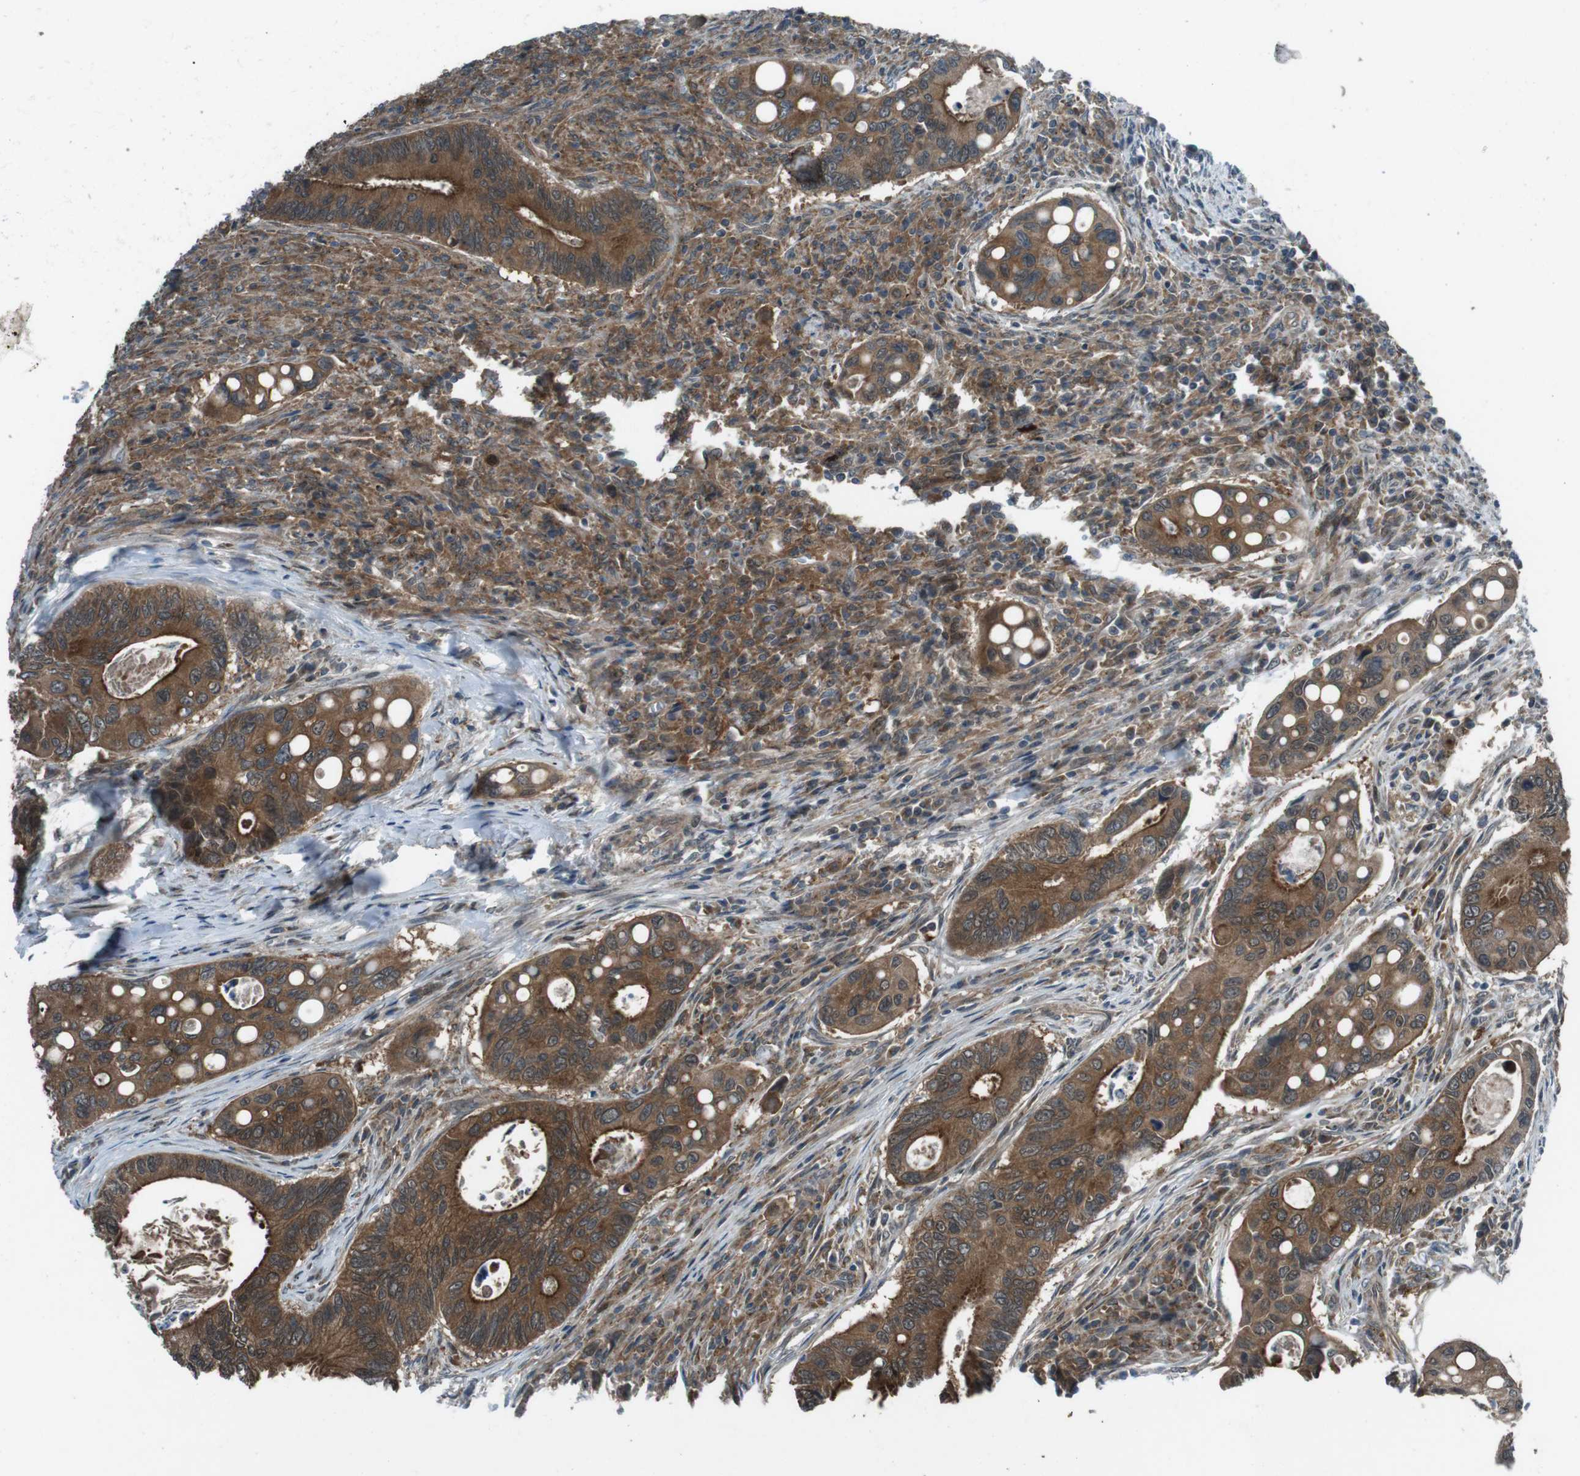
{"staining": {"intensity": "strong", "quantity": ">75%", "location": "cytoplasmic/membranous"}, "tissue": "colorectal cancer", "cell_type": "Tumor cells", "image_type": "cancer", "snomed": [{"axis": "morphology", "description": "Inflammation, NOS"}, {"axis": "morphology", "description": "Adenocarcinoma, NOS"}, {"axis": "topography", "description": "Colon"}], "caption": "Immunohistochemistry histopathology image of neoplastic tissue: human adenocarcinoma (colorectal) stained using immunohistochemistry (IHC) reveals high levels of strong protein expression localized specifically in the cytoplasmic/membranous of tumor cells, appearing as a cytoplasmic/membranous brown color.", "gene": "SLC27A4", "patient": {"sex": "male", "age": 72}}